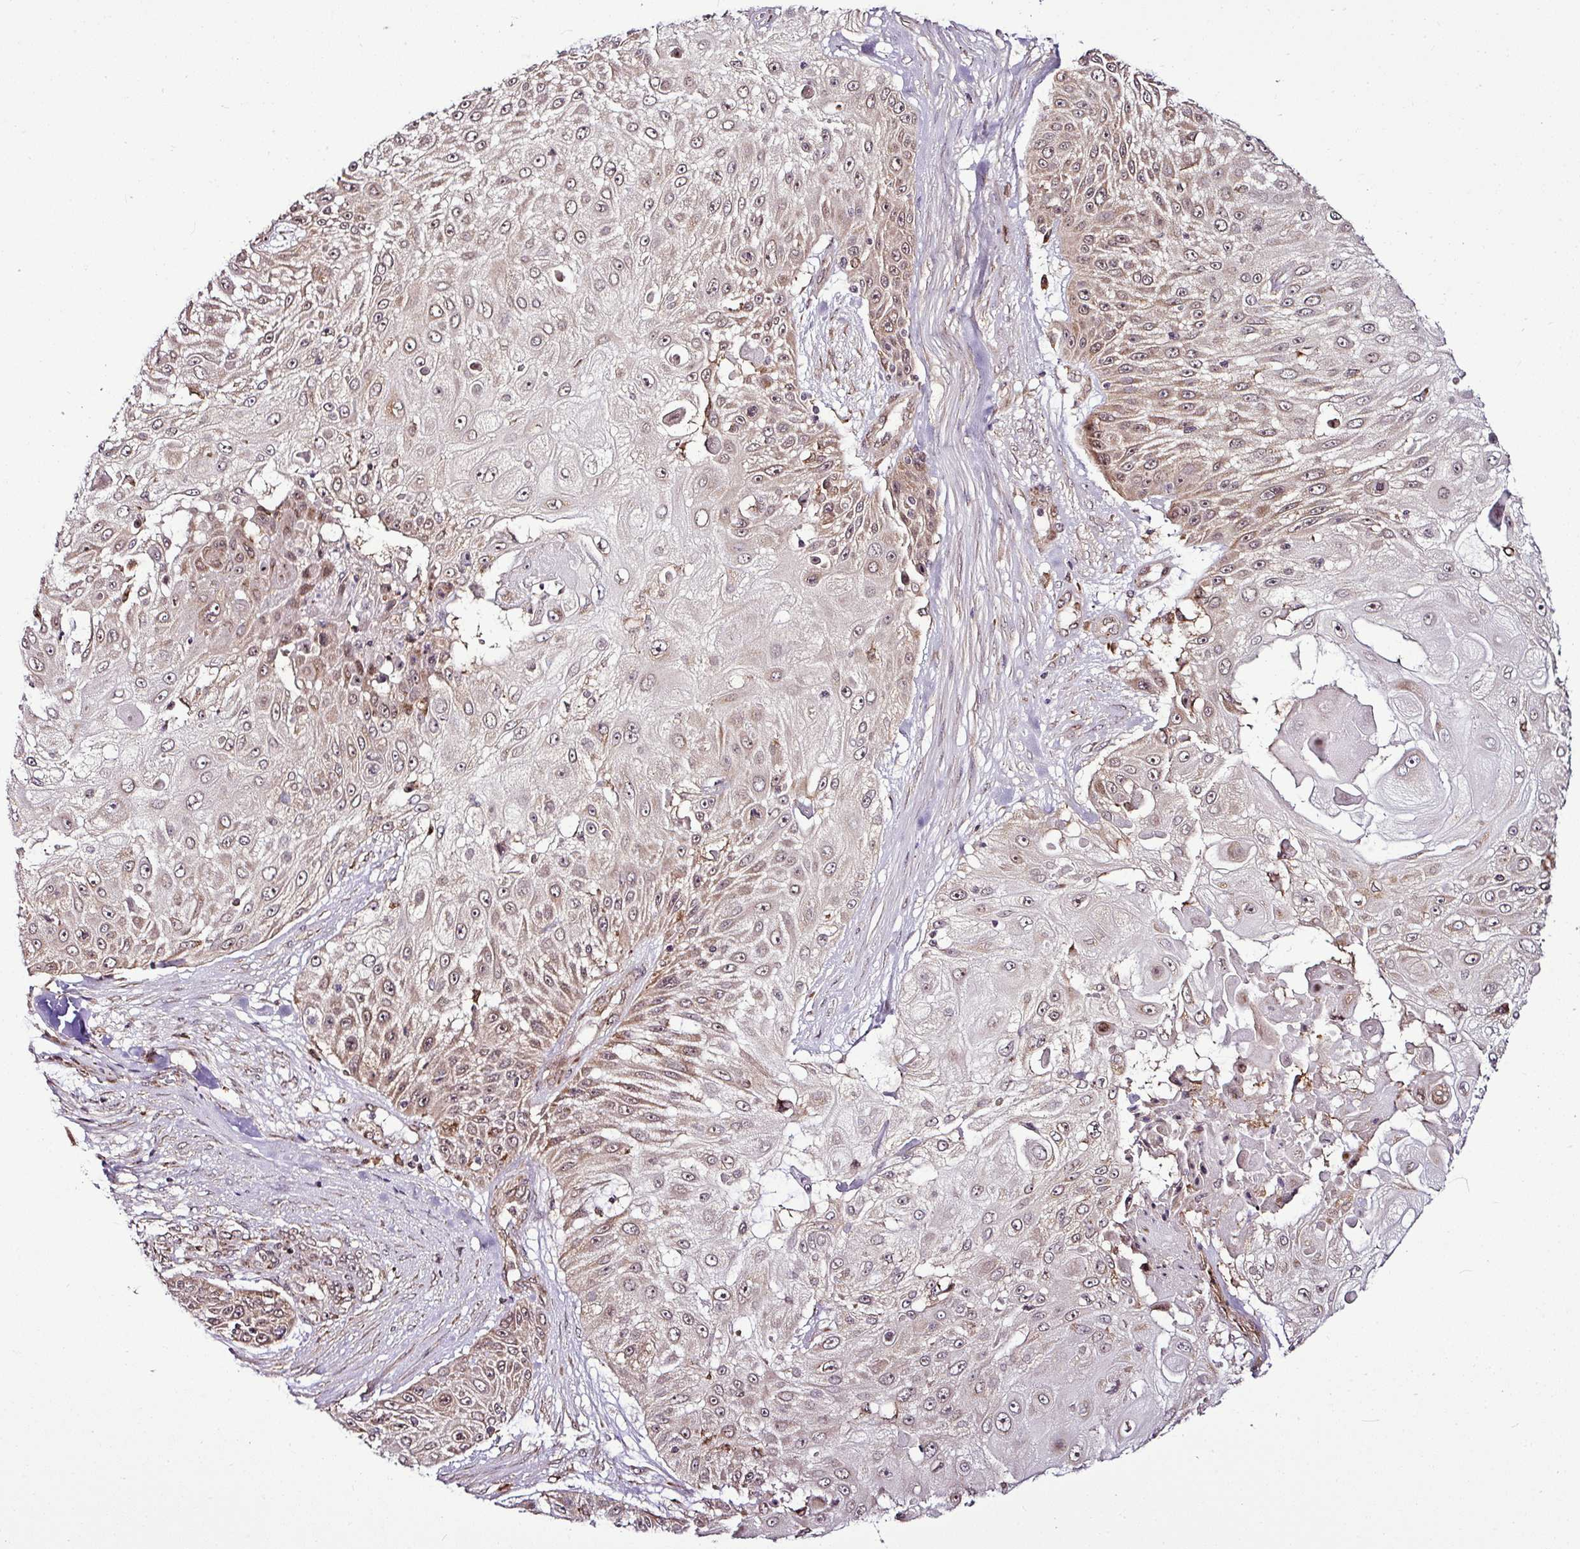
{"staining": {"intensity": "moderate", "quantity": ">75%", "location": "cytoplasmic/membranous,nuclear"}, "tissue": "skin cancer", "cell_type": "Tumor cells", "image_type": "cancer", "snomed": [{"axis": "morphology", "description": "Squamous cell carcinoma, NOS"}, {"axis": "topography", "description": "Skin"}], "caption": "Brown immunohistochemical staining in human skin cancer shows moderate cytoplasmic/membranous and nuclear positivity in about >75% of tumor cells.", "gene": "FAM153A", "patient": {"sex": "female", "age": 86}}